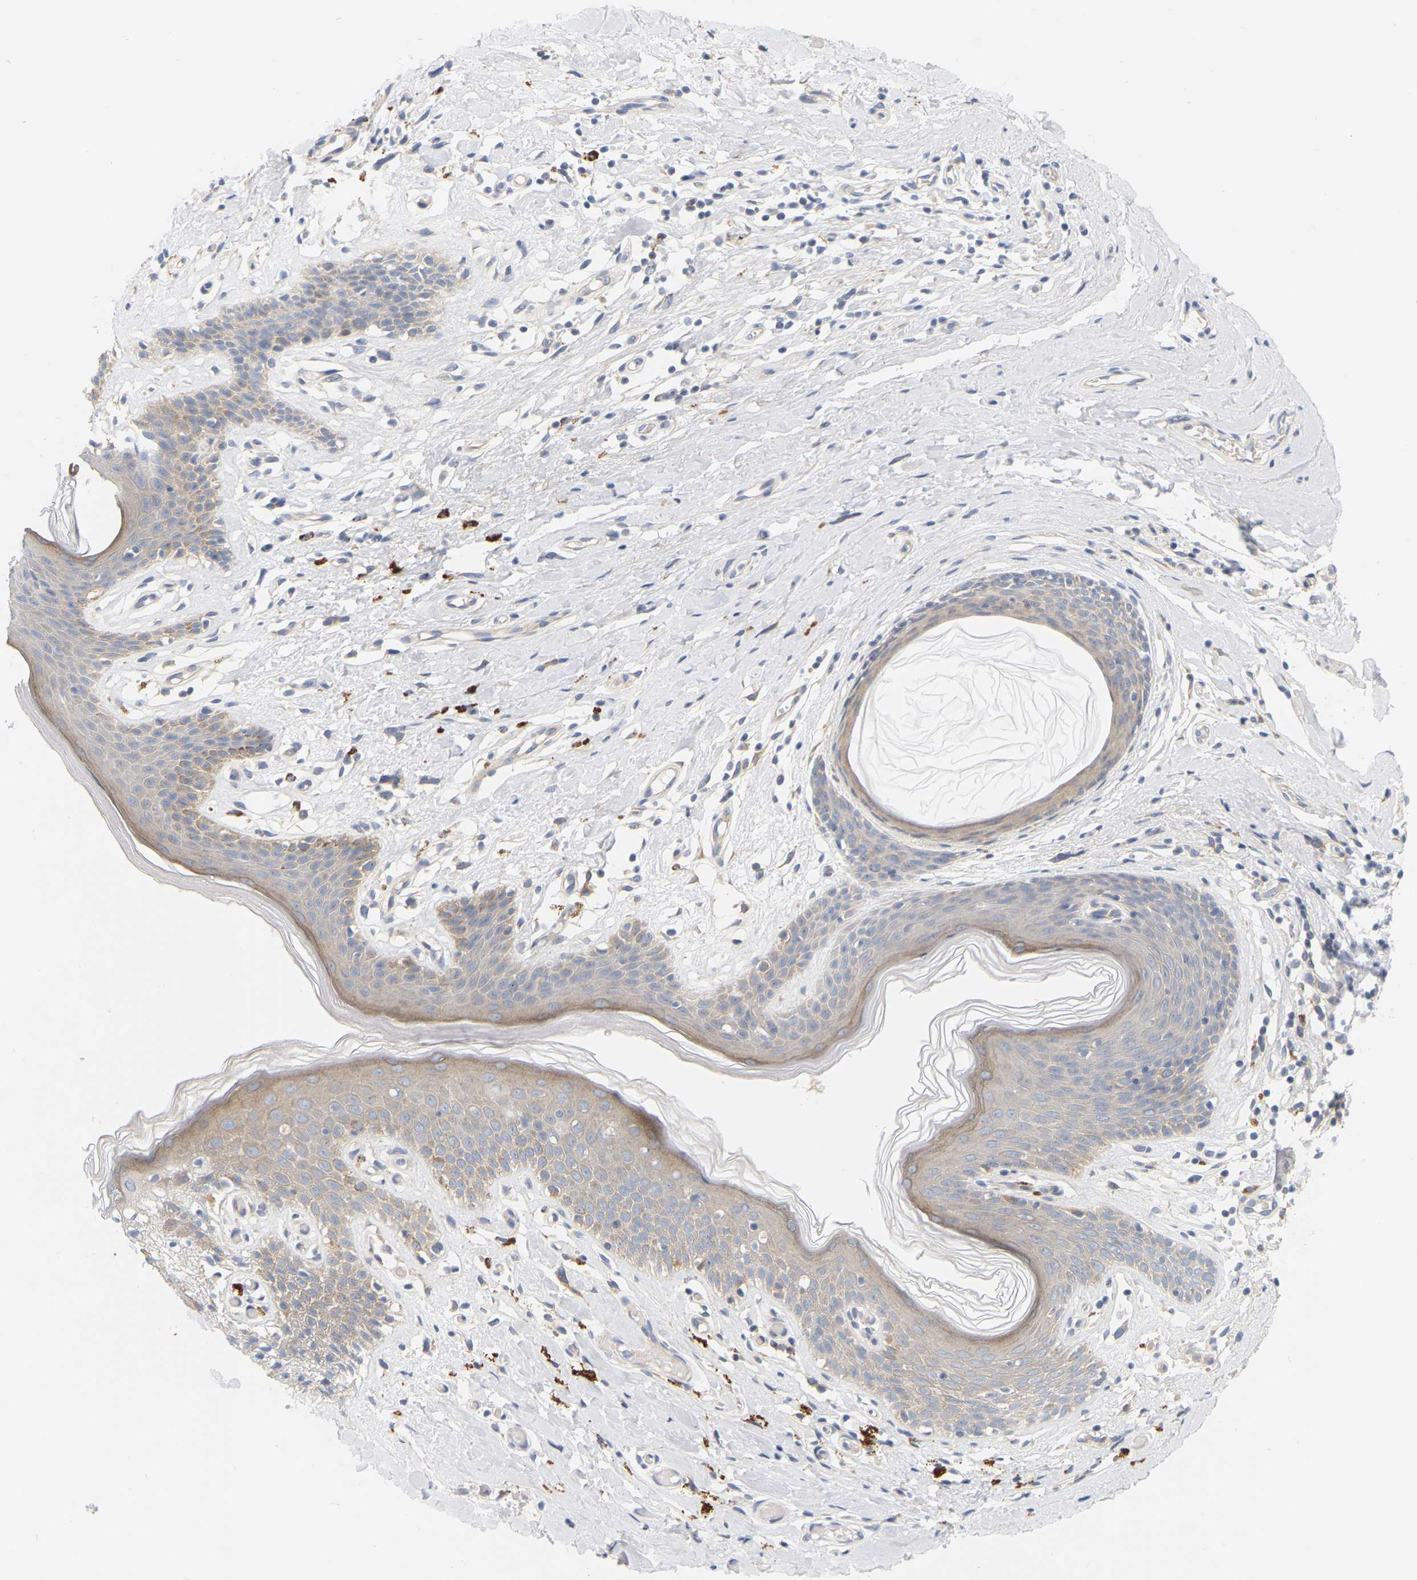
{"staining": {"intensity": "weak", "quantity": ">75%", "location": "cytoplasmic/membranous"}, "tissue": "skin", "cell_type": "Epidermal cells", "image_type": "normal", "snomed": [{"axis": "morphology", "description": "Normal tissue, NOS"}, {"axis": "topography", "description": "Vulva"}], "caption": "Immunohistochemical staining of normal human skin exhibits >75% levels of weak cytoplasmic/membranous protein staining in approximately >75% of epidermal cells. Nuclei are stained in blue.", "gene": "MINDY4", "patient": {"sex": "female", "age": 66}}